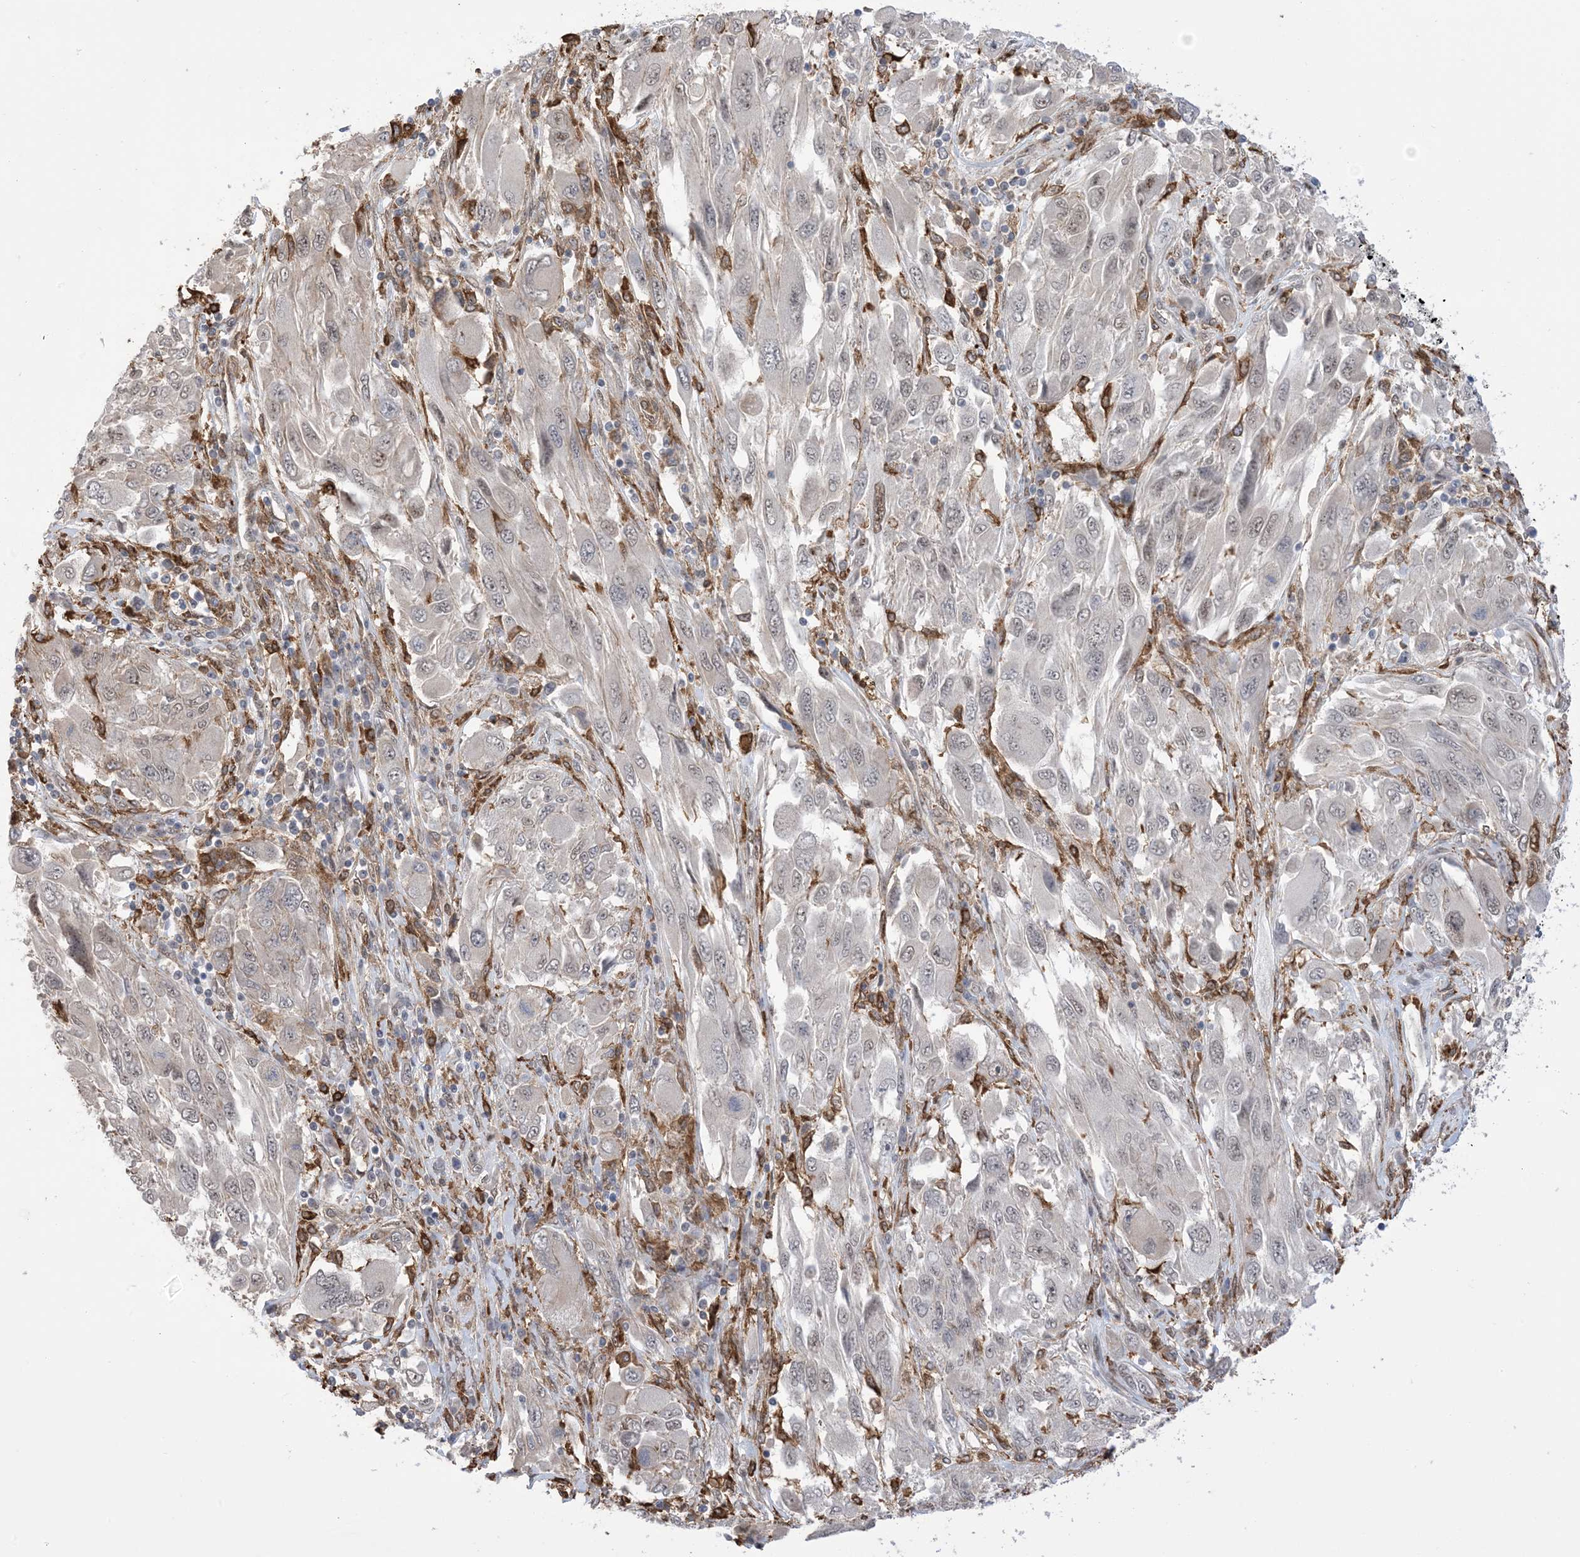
{"staining": {"intensity": "negative", "quantity": "none", "location": "none"}, "tissue": "melanoma", "cell_type": "Tumor cells", "image_type": "cancer", "snomed": [{"axis": "morphology", "description": "Malignant melanoma, NOS"}, {"axis": "topography", "description": "Skin"}], "caption": "IHC histopathology image of neoplastic tissue: human malignant melanoma stained with DAB (3,3'-diaminobenzidine) demonstrates no significant protein expression in tumor cells. Brightfield microscopy of immunohistochemistry (IHC) stained with DAB (brown) and hematoxylin (blue), captured at high magnification.", "gene": "ZNF8", "patient": {"sex": "female", "age": 91}}